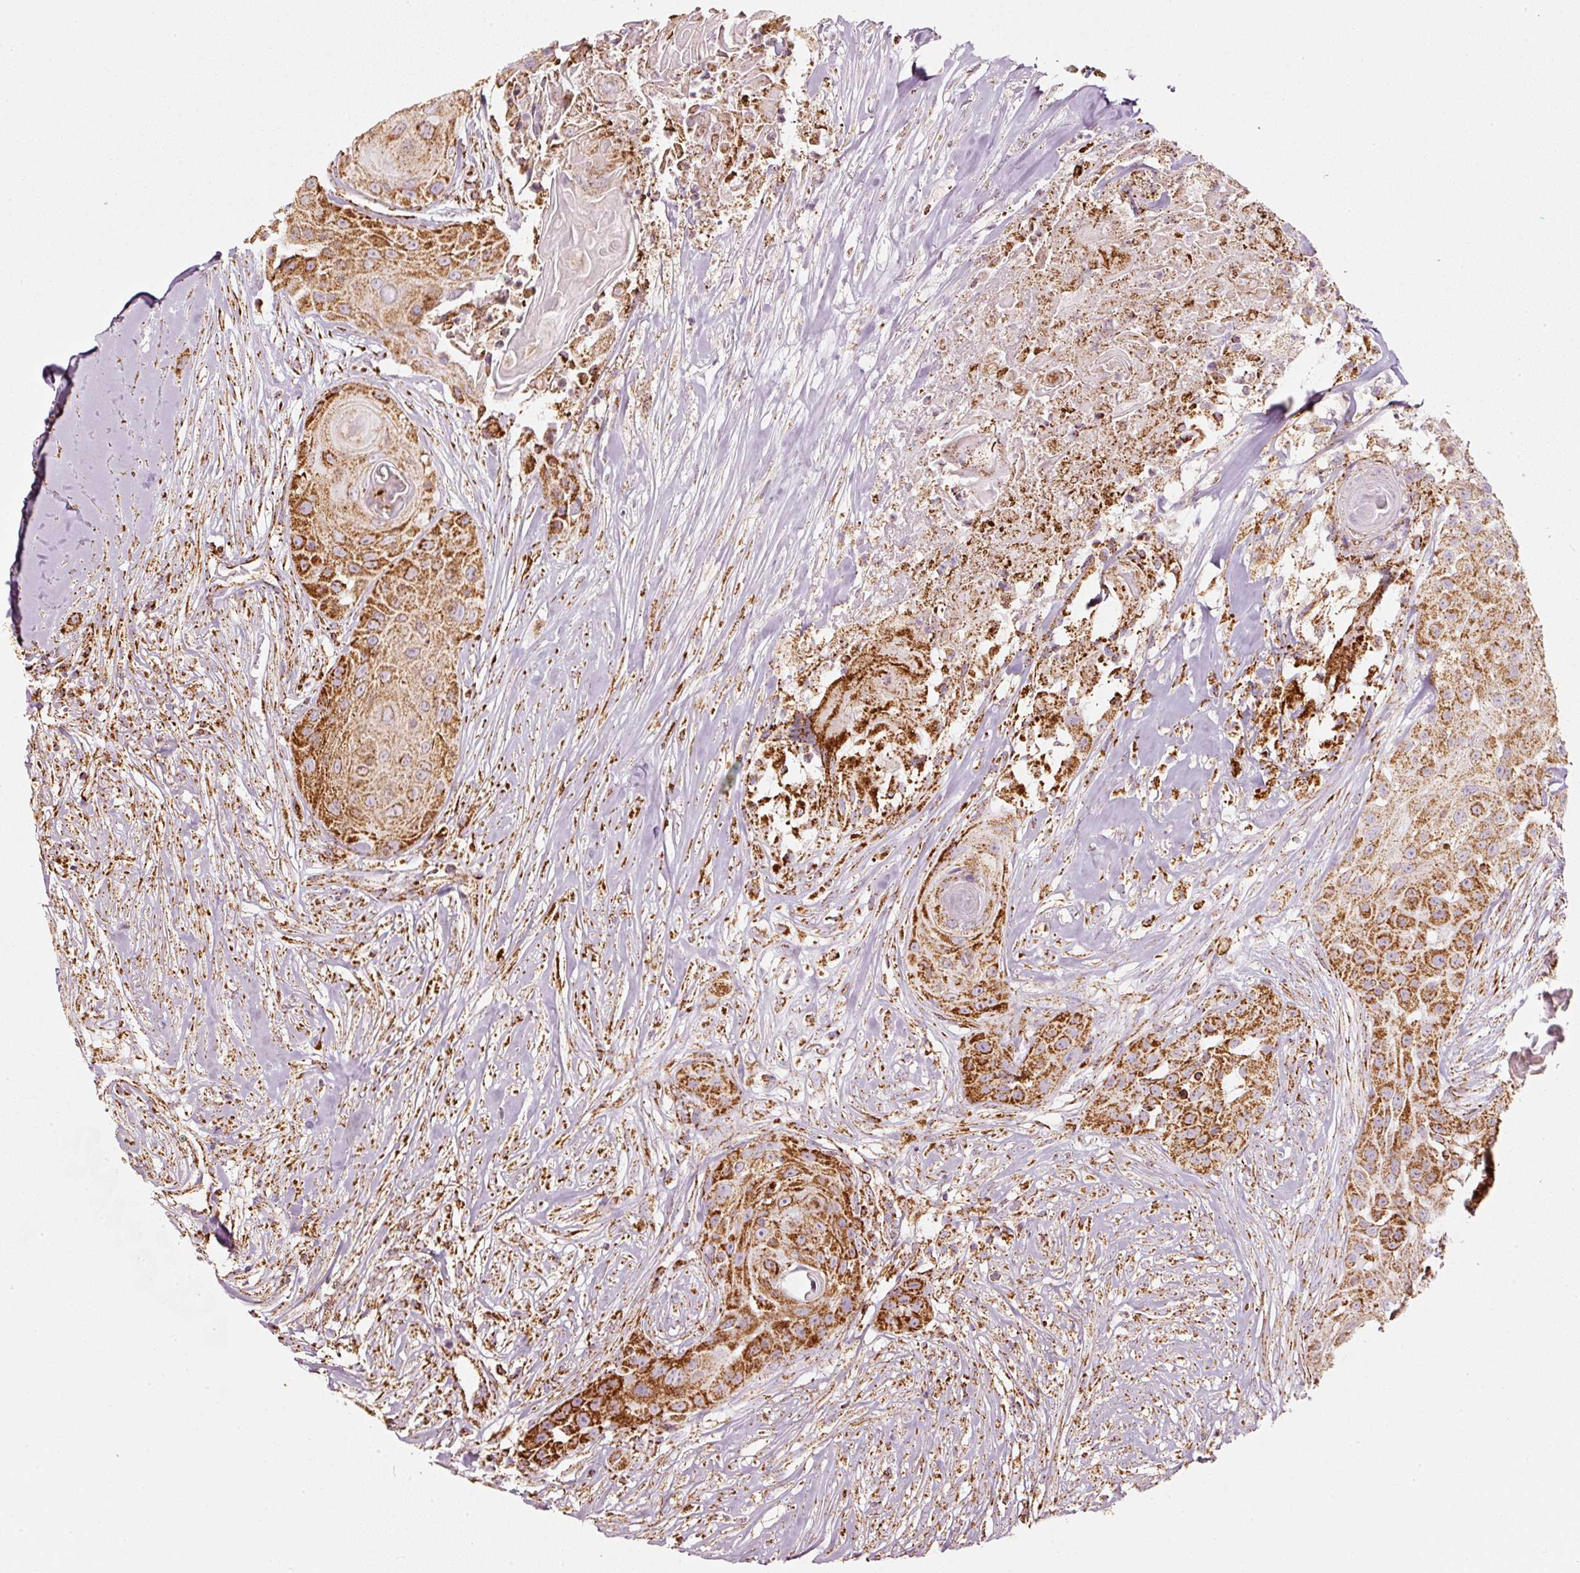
{"staining": {"intensity": "strong", "quantity": ">75%", "location": "cytoplasmic/membranous"}, "tissue": "head and neck cancer", "cell_type": "Tumor cells", "image_type": "cancer", "snomed": [{"axis": "morphology", "description": "Squamous cell carcinoma, NOS"}, {"axis": "topography", "description": "Head-Neck"}], "caption": "Protein analysis of squamous cell carcinoma (head and neck) tissue shows strong cytoplasmic/membranous expression in about >75% of tumor cells.", "gene": "UQCRC1", "patient": {"sex": "male", "age": 83}}